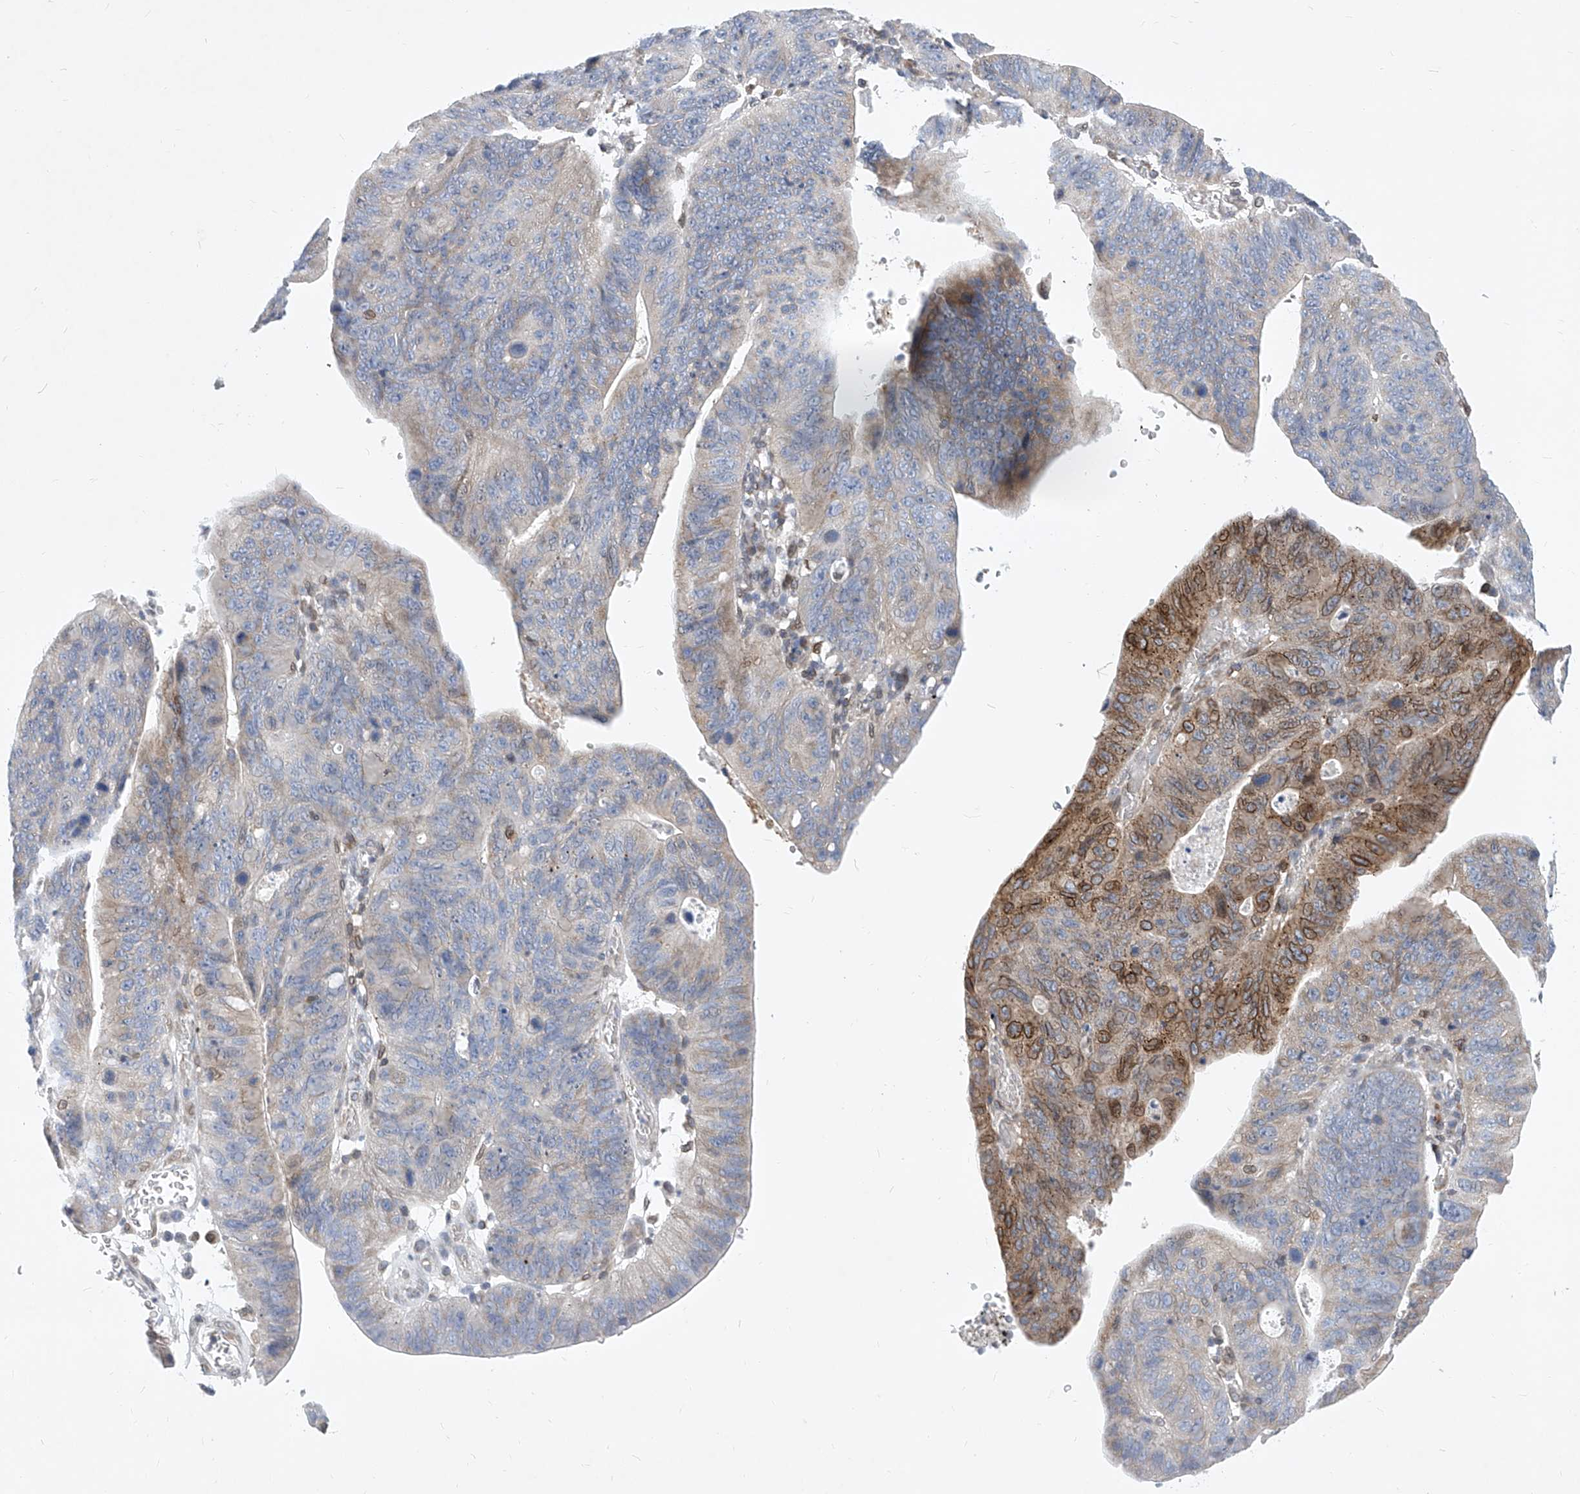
{"staining": {"intensity": "moderate", "quantity": "<25%", "location": "cytoplasmic/membranous,nuclear"}, "tissue": "stomach cancer", "cell_type": "Tumor cells", "image_type": "cancer", "snomed": [{"axis": "morphology", "description": "Adenocarcinoma, NOS"}, {"axis": "topography", "description": "Stomach"}], "caption": "Immunohistochemistry of human stomach cancer (adenocarcinoma) reveals low levels of moderate cytoplasmic/membranous and nuclear expression in about <25% of tumor cells.", "gene": "MX2", "patient": {"sex": "male", "age": 59}}